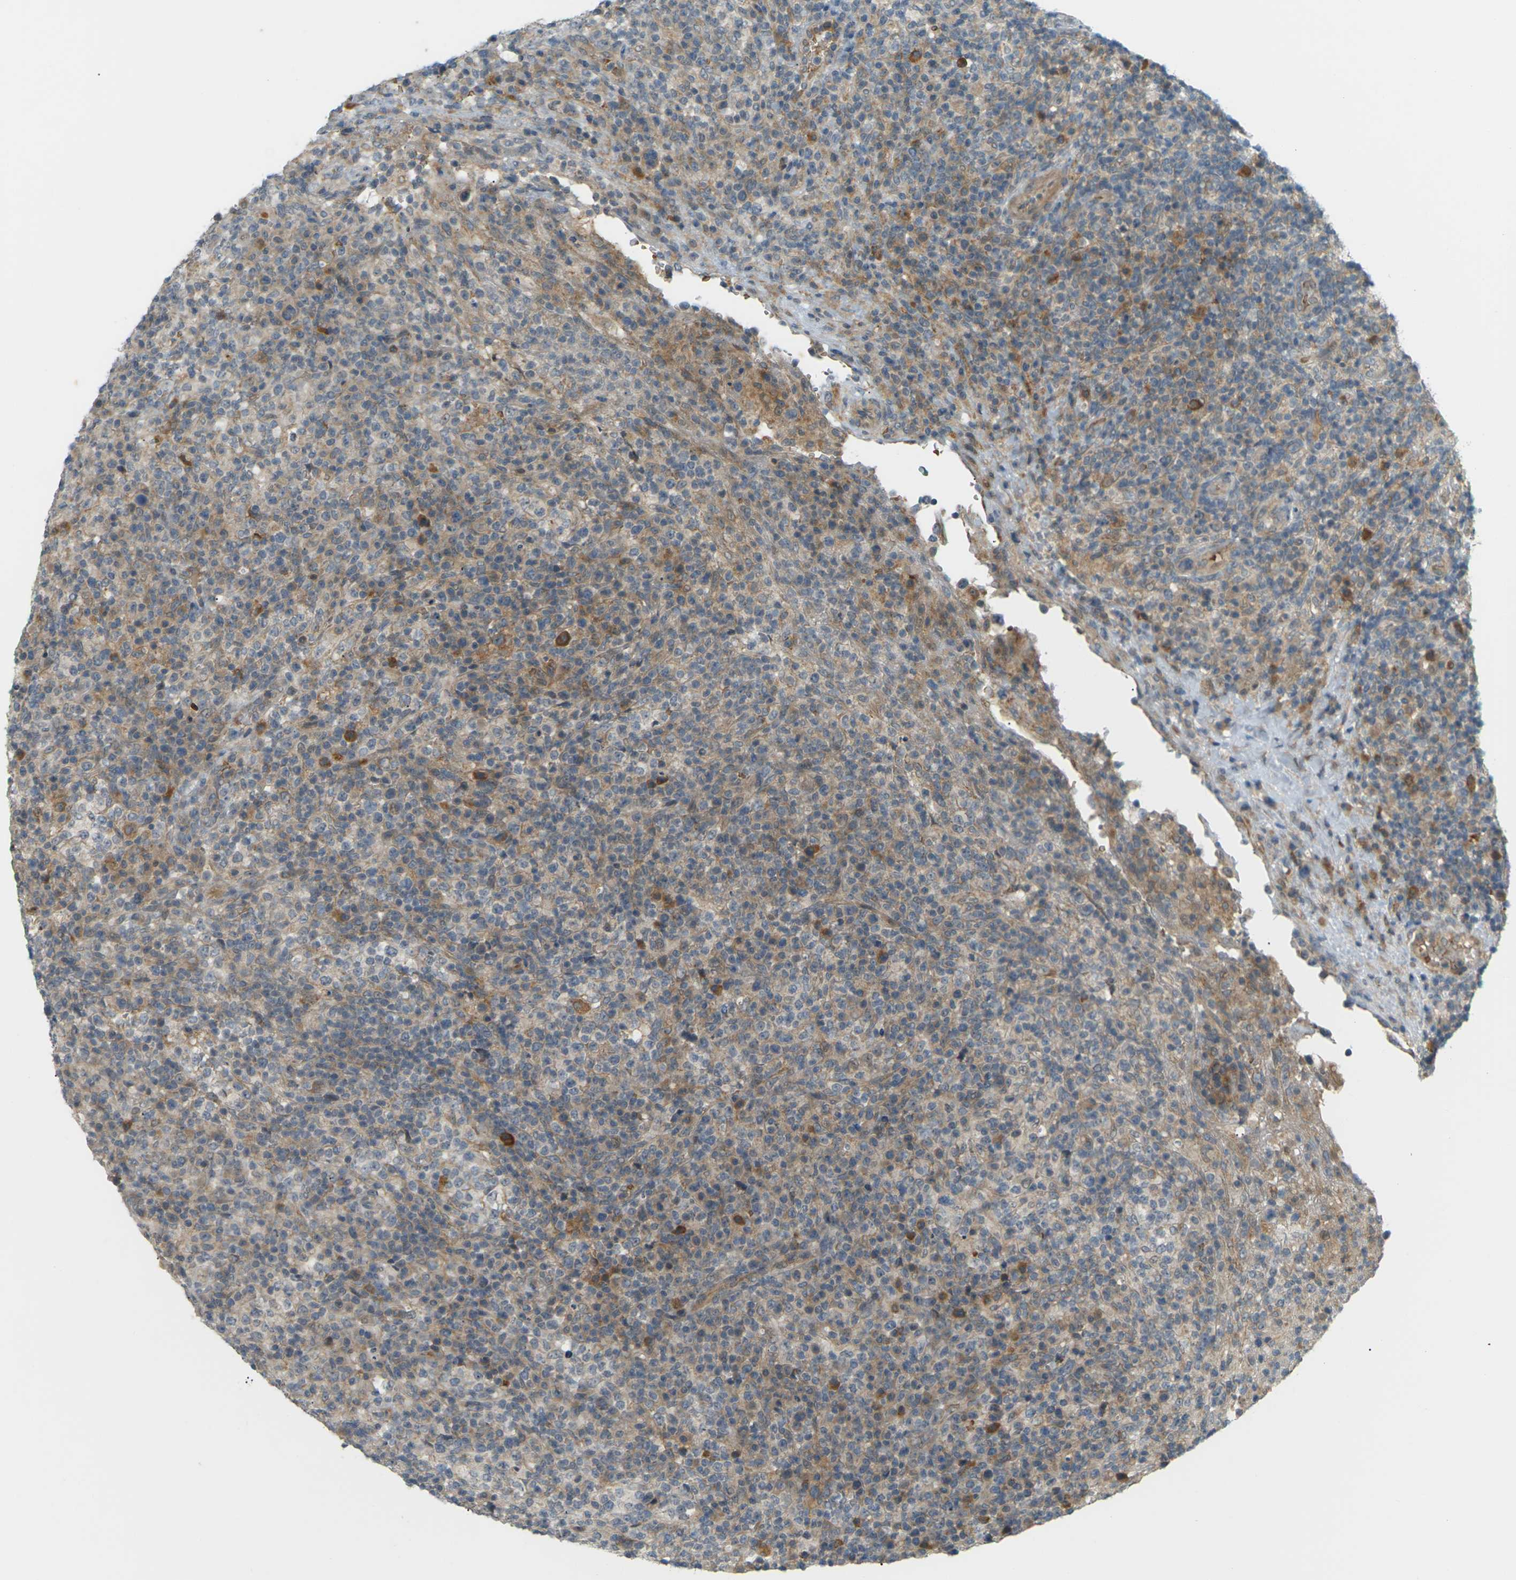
{"staining": {"intensity": "moderate", "quantity": "<25%", "location": "cytoplasmic/membranous"}, "tissue": "lymphoma", "cell_type": "Tumor cells", "image_type": "cancer", "snomed": [{"axis": "morphology", "description": "Malignant lymphoma, non-Hodgkin's type, High grade"}, {"axis": "topography", "description": "Lymph node"}], "caption": "Malignant lymphoma, non-Hodgkin's type (high-grade) stained with a protein marker exhibits moderate staining in tumor cells.", "gene": "SOCS6", "patient": {"sex": "female", "age": 76}}